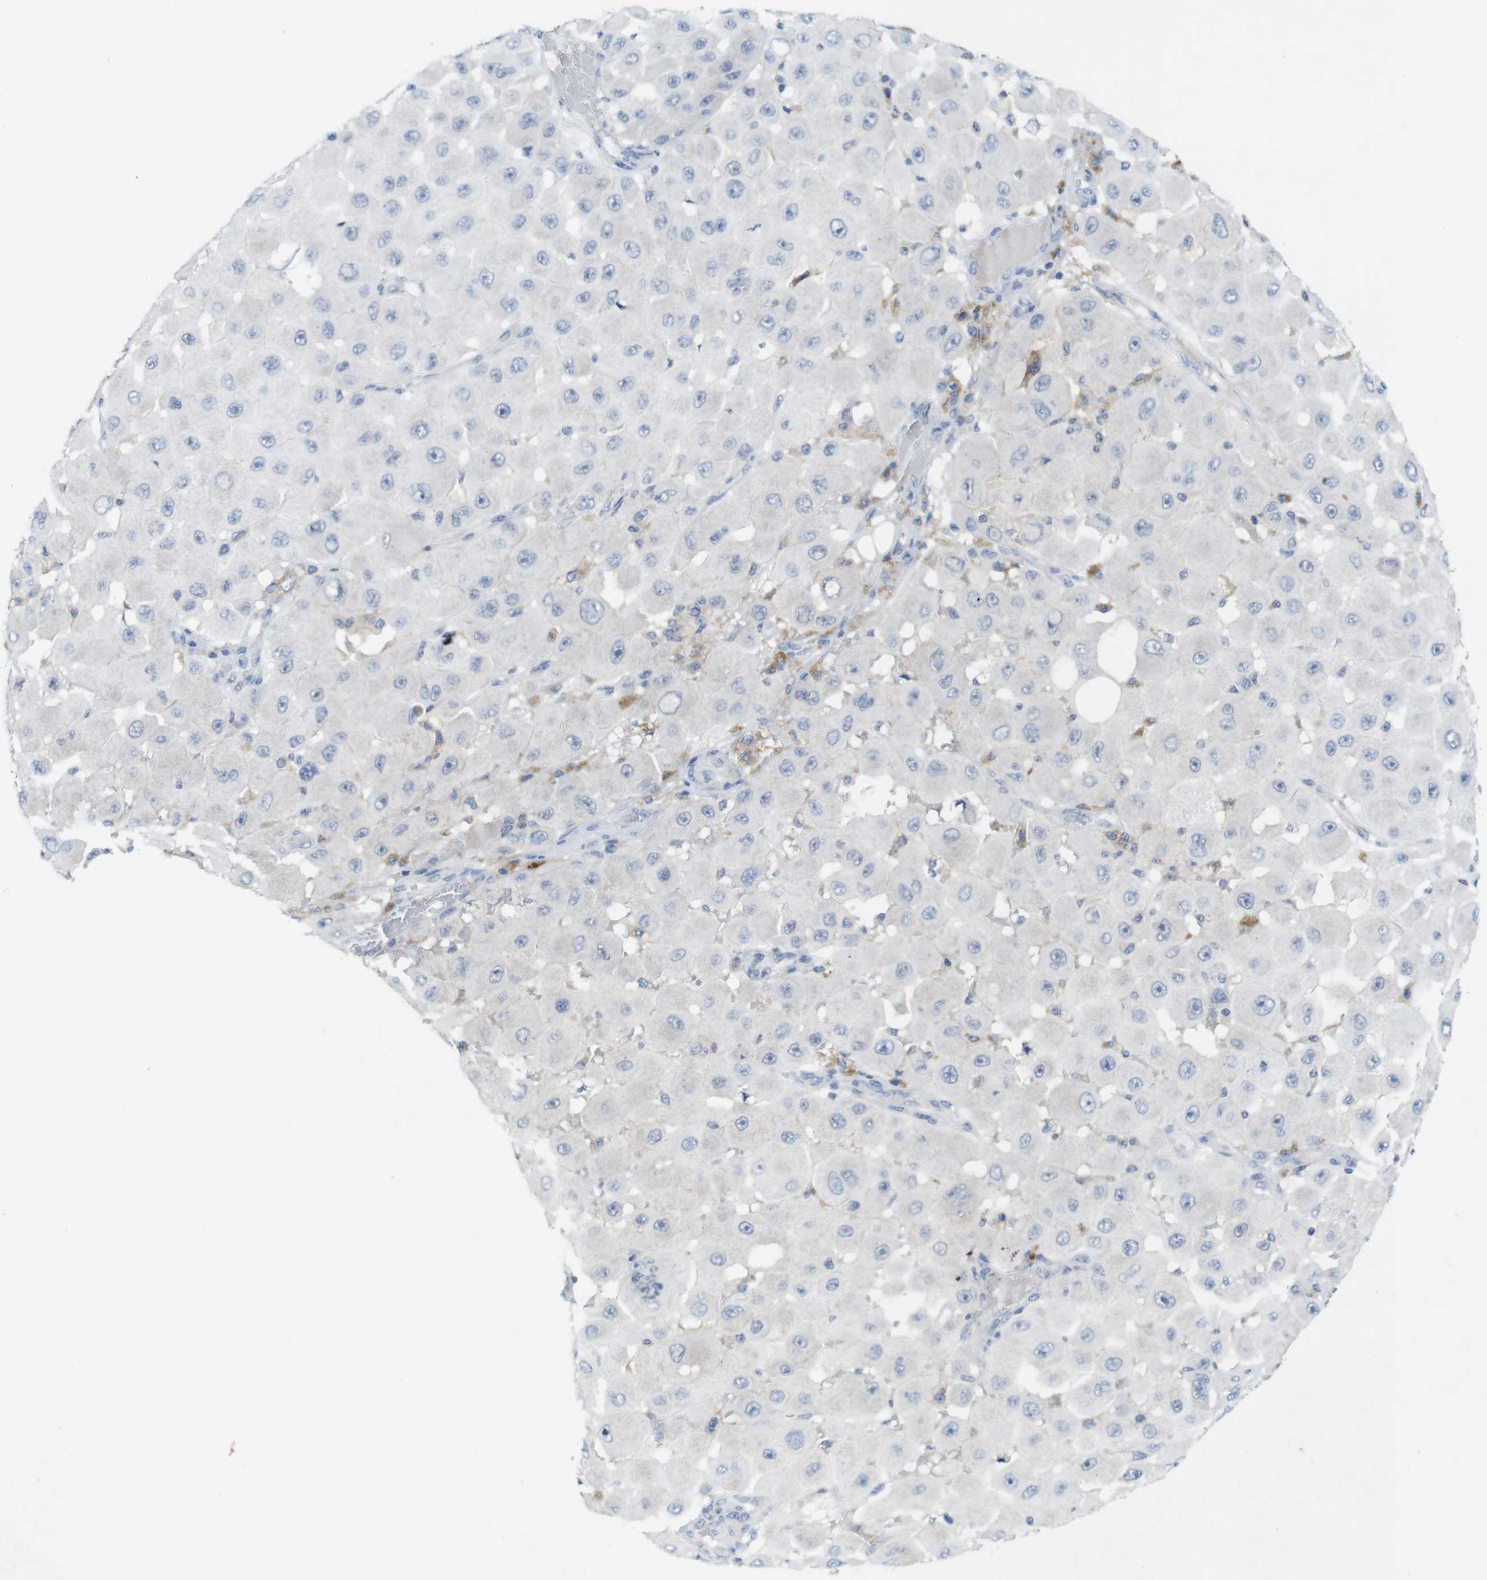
{"staining": {"intensity": "negative", "quantity": "none", "location": "none"}, "tissue": "melanoma", "cell_type": "Tumor cells", "image_type": "cancer", "snomed": [{"axis": "morphology", "description": "Malignant melanoma, NOS"}, {"axis": "topography", "description": "Skin"}], "caption": "The image shows no significant staining in tumor cells of malignant melanoma.", "gene": "SLAMF7", "patient": {"sex": "female", "age": 81}}